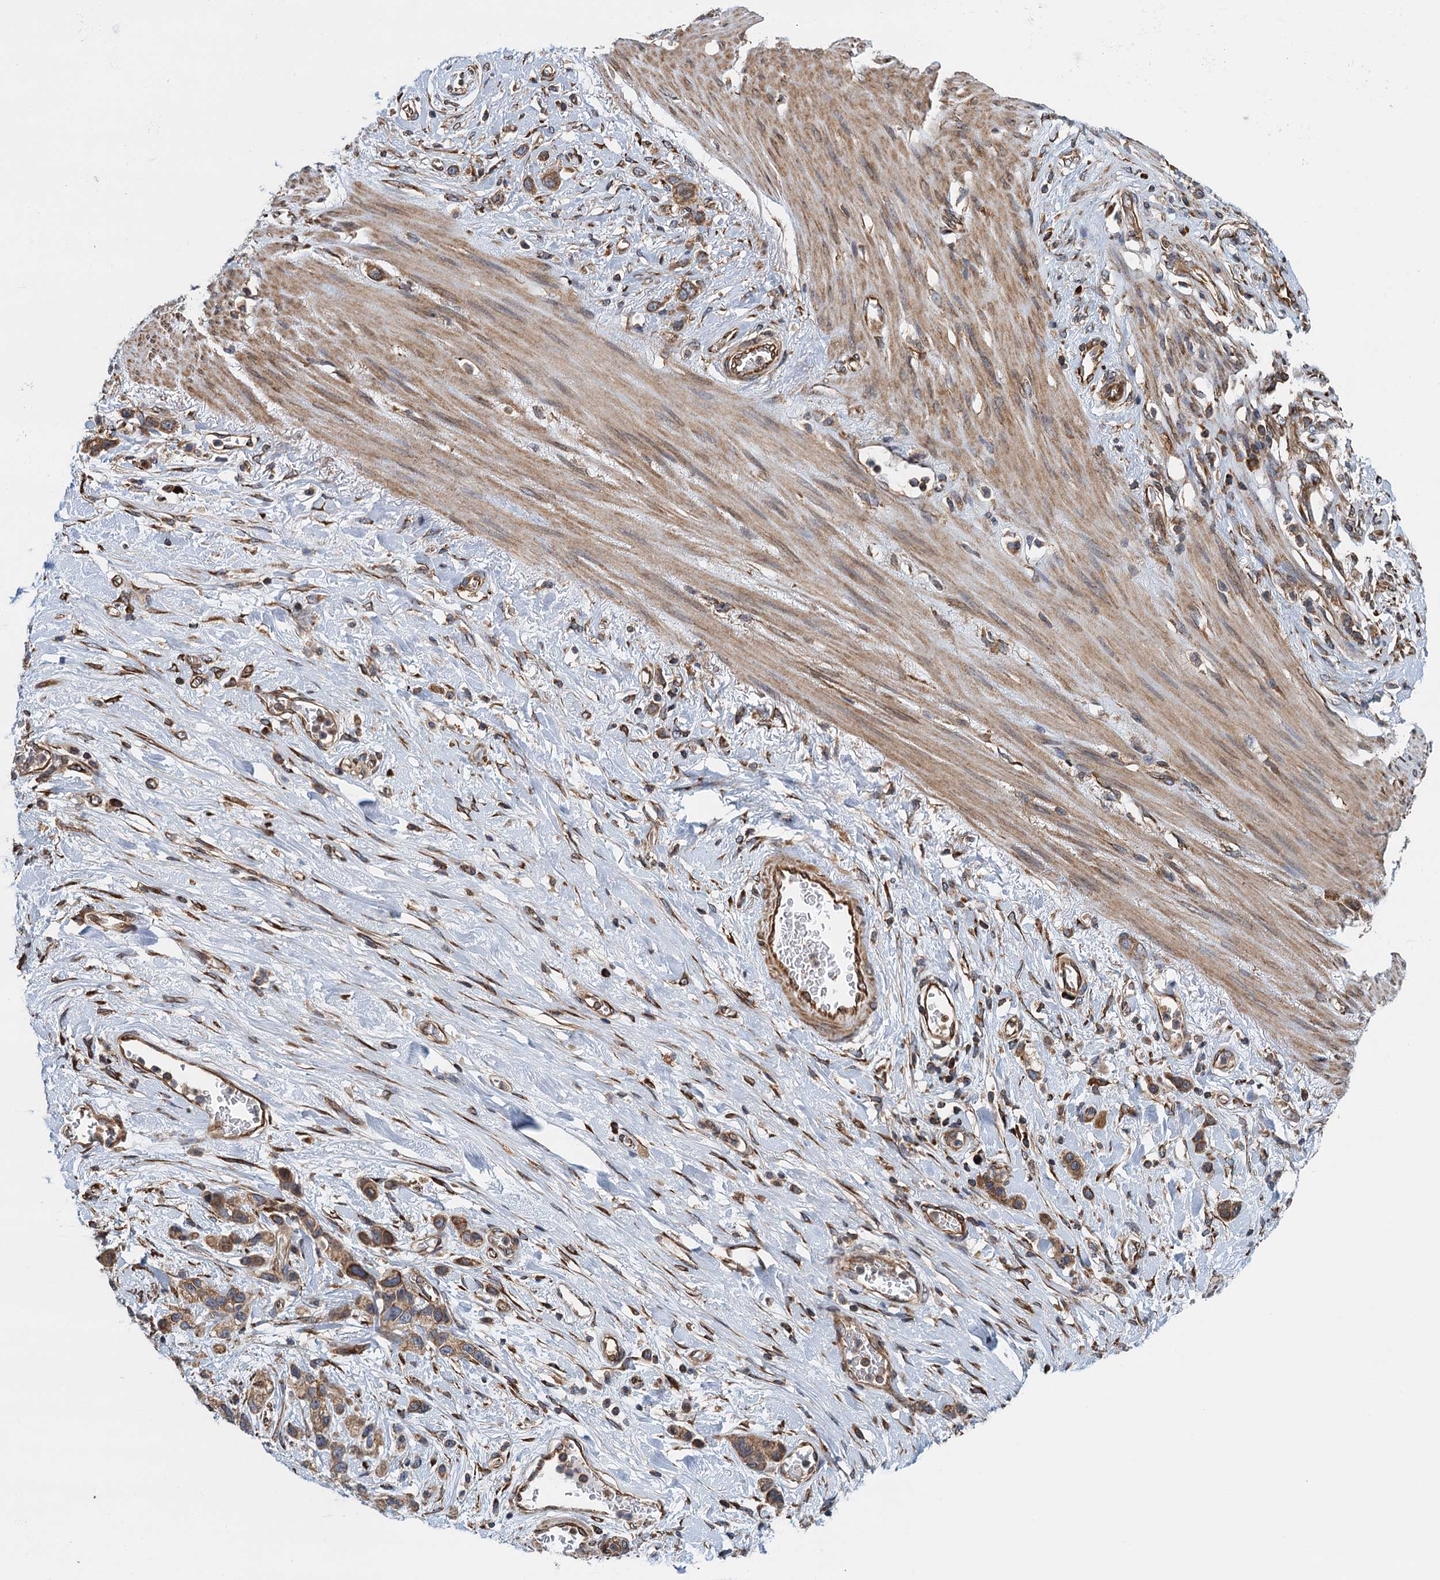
{"staining": {"intensity": "moderate", "quantity": ">75%", "location": "cytoplasmic/membranous"}, "tissue": "stomach cancer", "cell_type": "Tumor cells", "image_type": "cancer", "snomed": [{"axis": "morphology", "description": "Adenocarcinoma, NOS"}, {"axis": "morphology", "description": "Adenocarcinoma, High grade"}, {"axis": "topography", "description": "Stomach, upper"}, {"axis": "topography", "description": "Stomach, lower"}], "caption": "Immunohistochemistry histopathology image of neoplastic tissue: human high-grade adenocarcinoma (stomach) stained using immunohistochemistry exhibits medium levels of moderate protein expression localized specifically in the cytoplasmic/membranous of tumor cells, appearing as a cytoplasmic/membranous brown color.", "gene": "MDM1", "patient": {"sex": "female", "age": 65}}